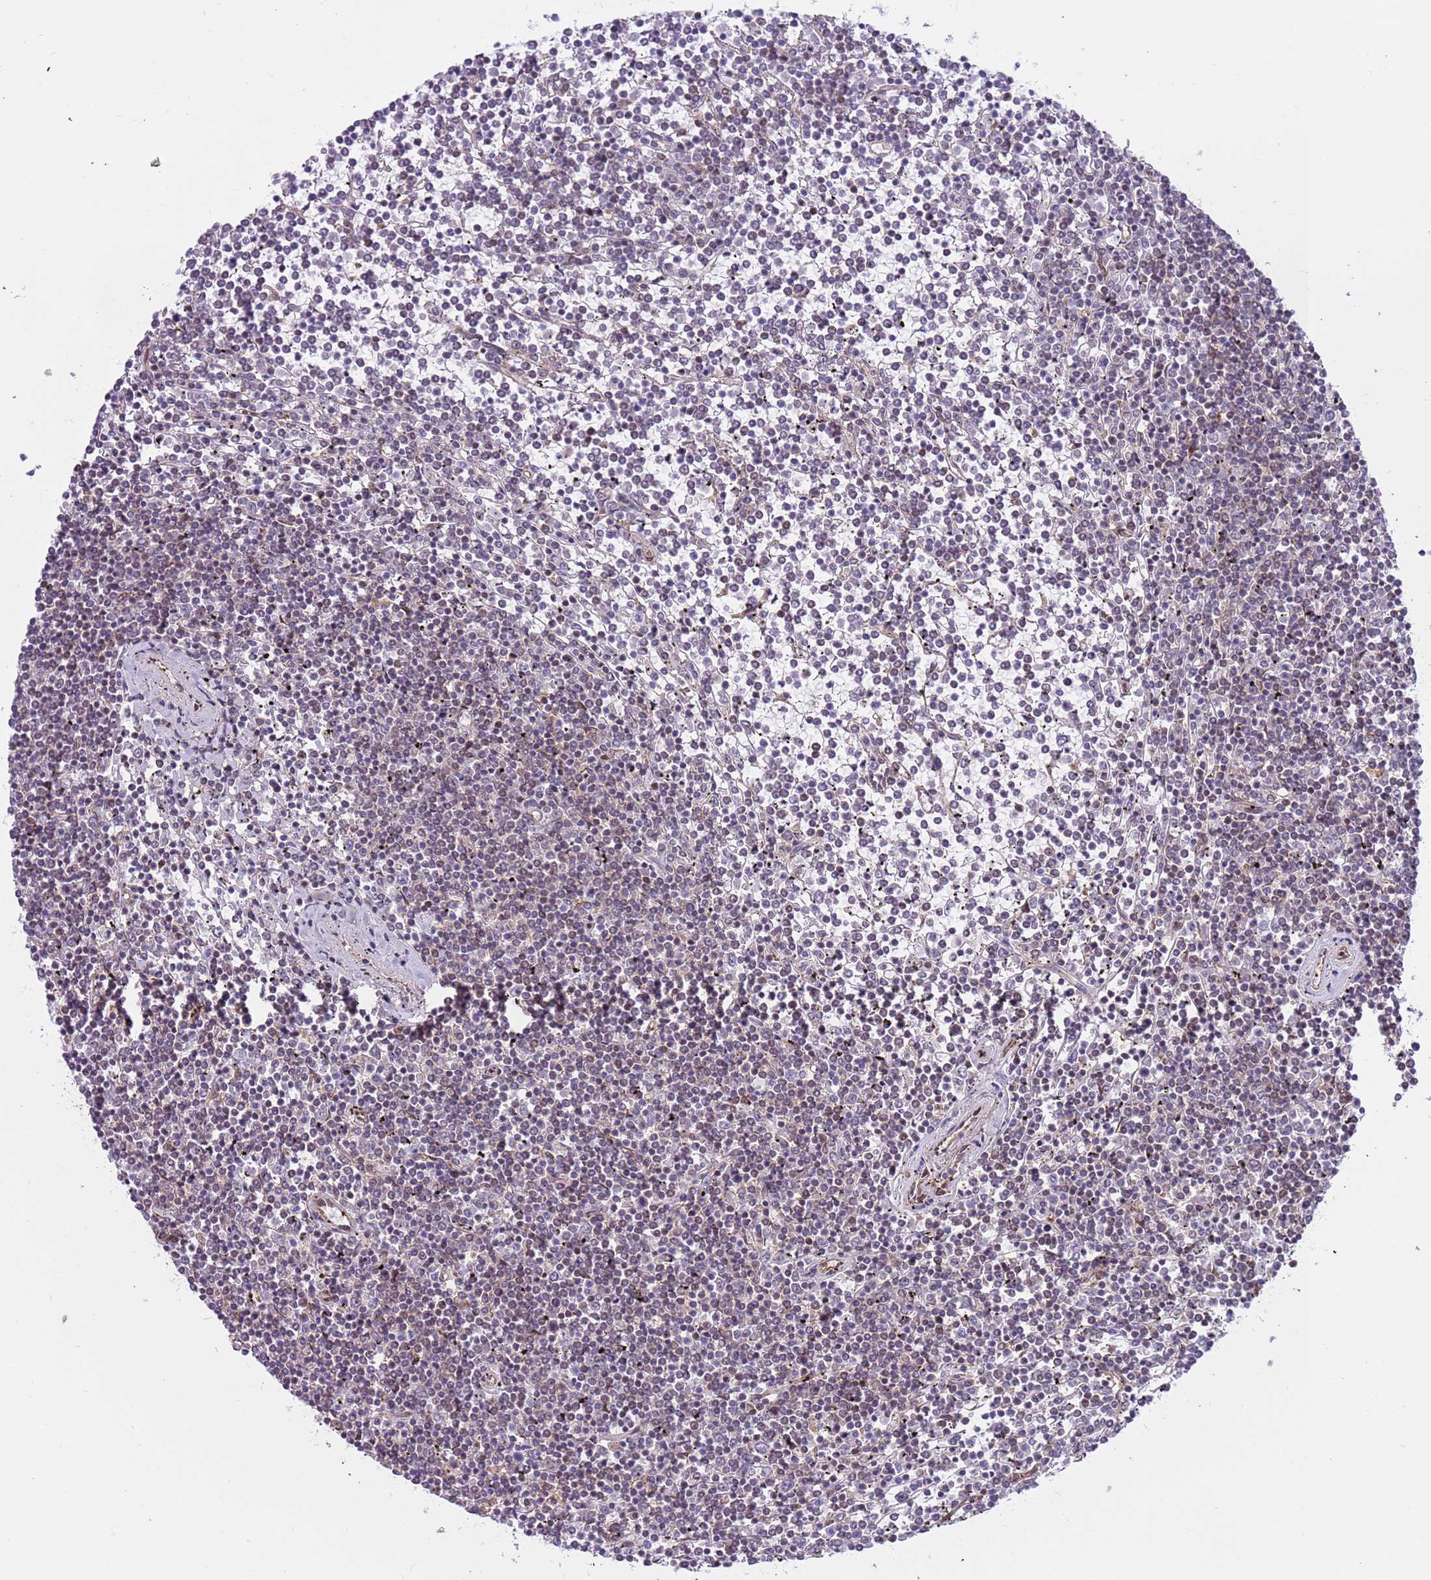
{"staining": {"intensity": "negative", "quantity": "none", "location": "none"}, "tissue": "lymphoma", "cell_type": "Tumor cells", "image_type": "cancer", "snomed": [{"axis": "morphology", "description": "Malignant lymphoma, non-Hodgkin's type, Low grade"}, {"axis": "topography", "description": "Spleen"}], "caption": "This is an immunohistochemistry photomicrograph of lymphoma. There is no expression in tumor cells.", "gene": "DCAF4", "patient": {"sex": "female", "age": 19}}